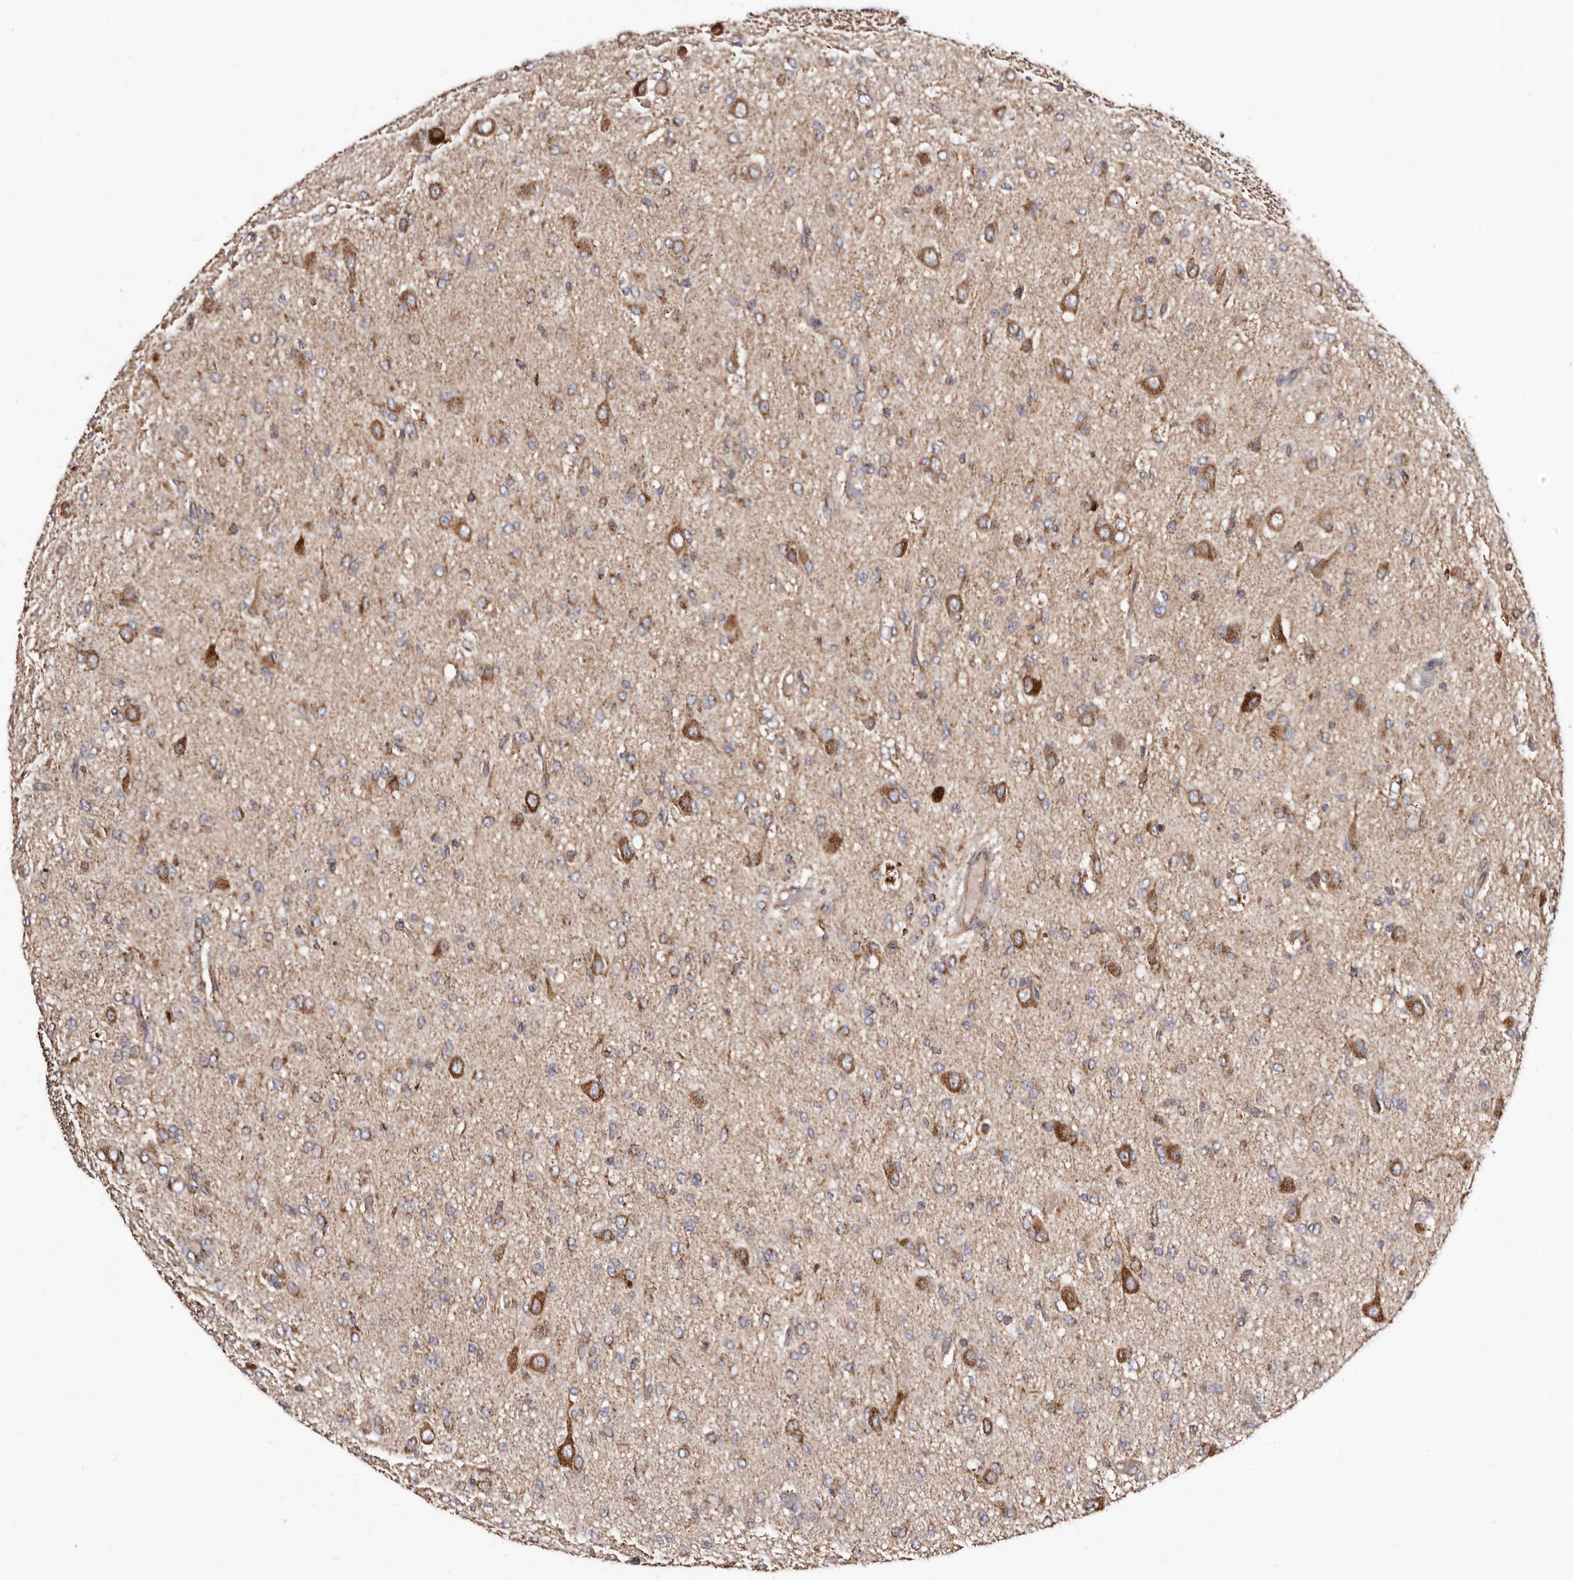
{"staining": {"intensity": "moderate", "quantity": "25%-75%", "location": "cytoplasmic/membranous"}, "tissue": "glioma", "cell_type": "Tumor cells", "image_type": "cancer", "snomed": [{"axis": "morphology", "description": "Glioma, malignant, High grade"}, {"axis": "topography", "description": "Brain"}], "caption": "Glioma was stained to show a protein in brown. There is medium levels of moderate cytoplasmic/membranous staining in approximately 25%-75% of tumor cells.", "gene": "LUZP1", "patient": {"sex": "female", "age": 59}}